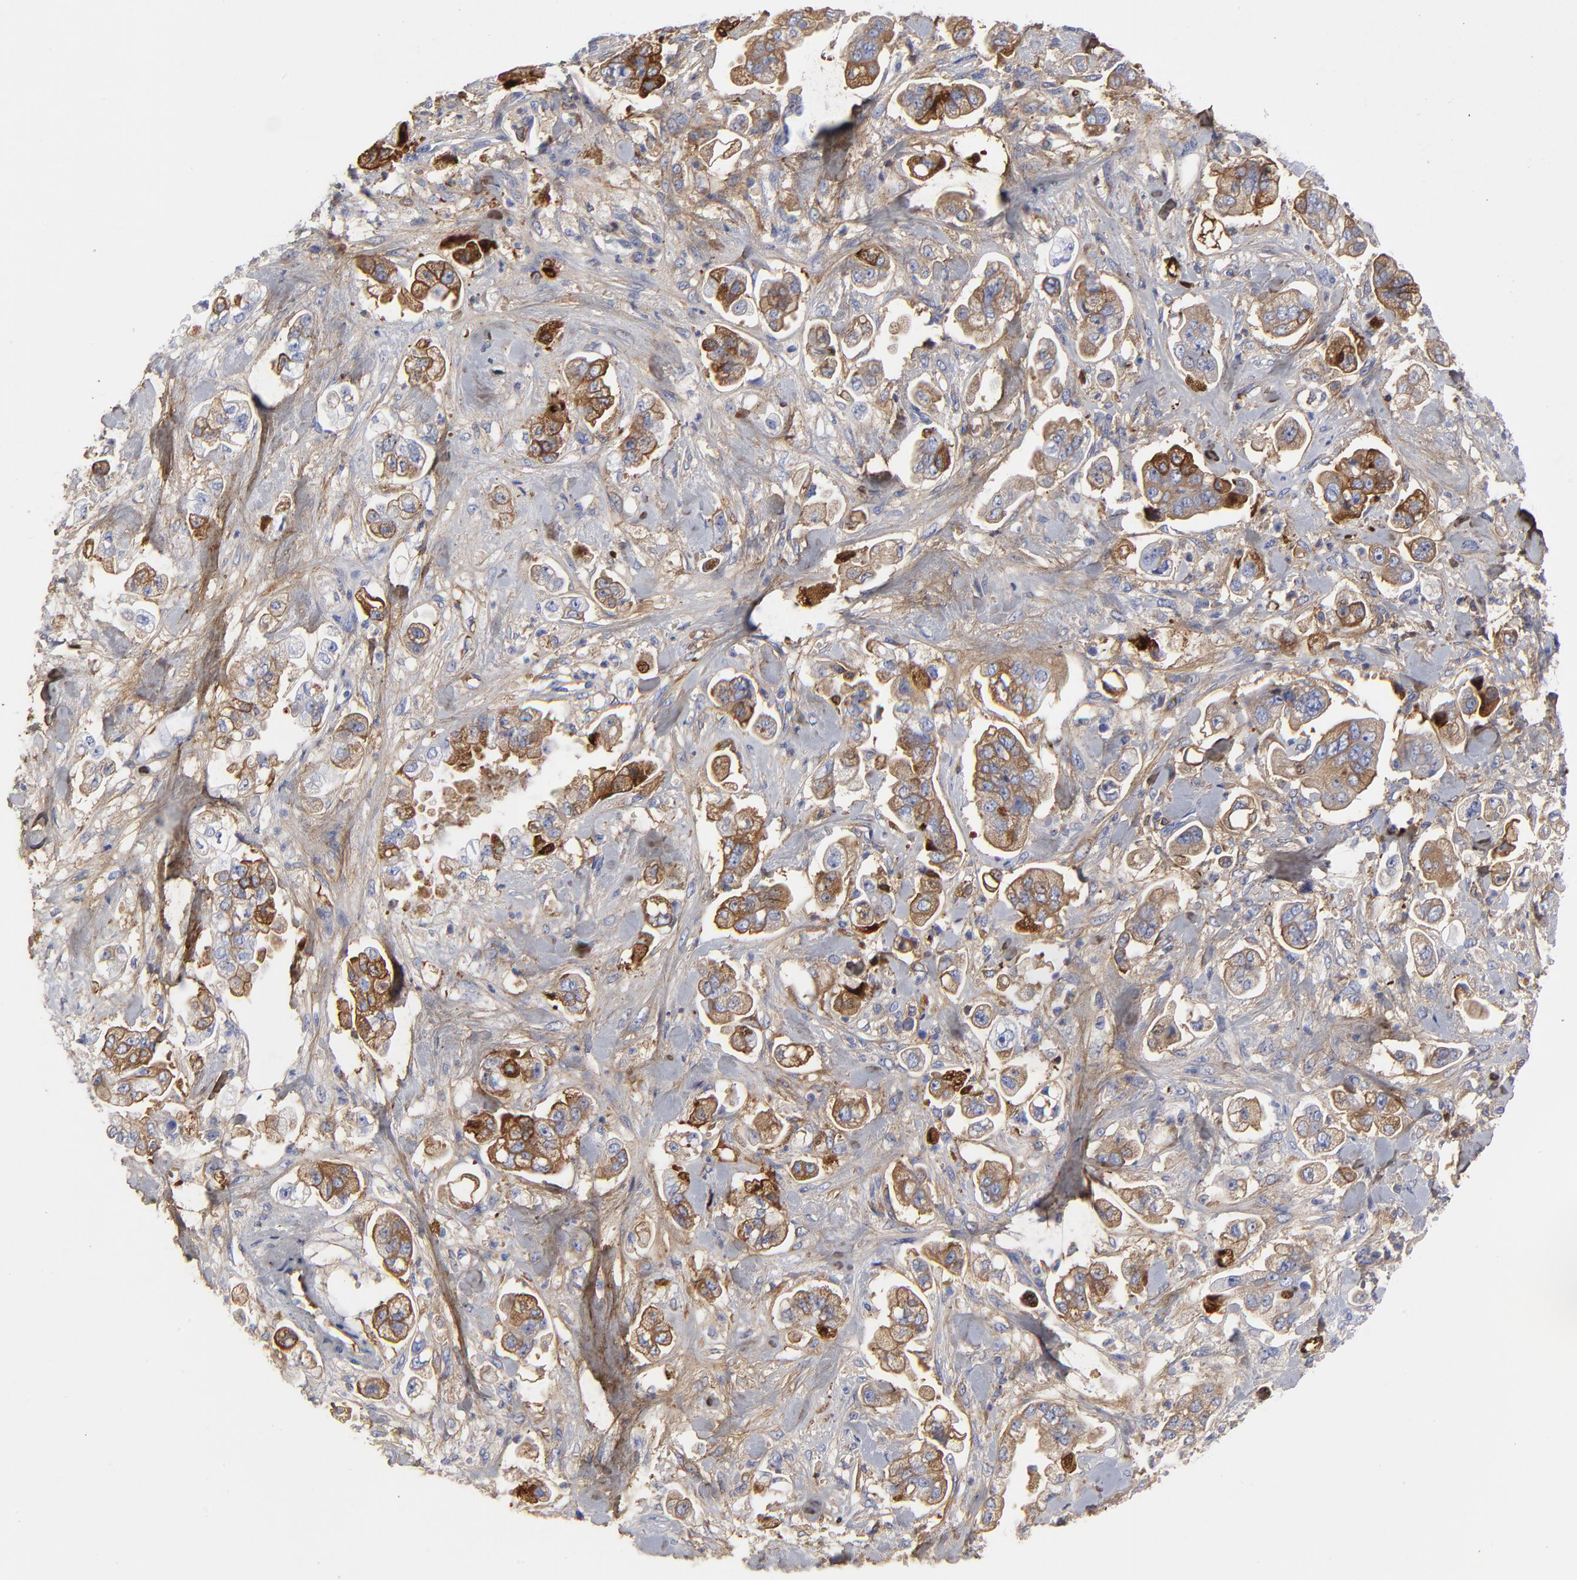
{"staining": {"intensity": "strong", "quantity": "25%-75%", "location": "cytoplasmic/membranous"}, "tissue": "stomach cancer", "cell_type": "Tumor cells", "image_type": "cancer", "snomed": [{"axis": "morphology", "description": "Adenocarcinoma, NOS"}, {"axis": "topography", "description": "Stomach"}], "caption": "This is an image of immunohistochemistry (IHC) staining of stomach adenocarcinoma, which shows strong positivity in the cytoplasmic/membranous of tumor cells.", "gene": "DCN", "patient": {"sex": "male", "age": 62}}